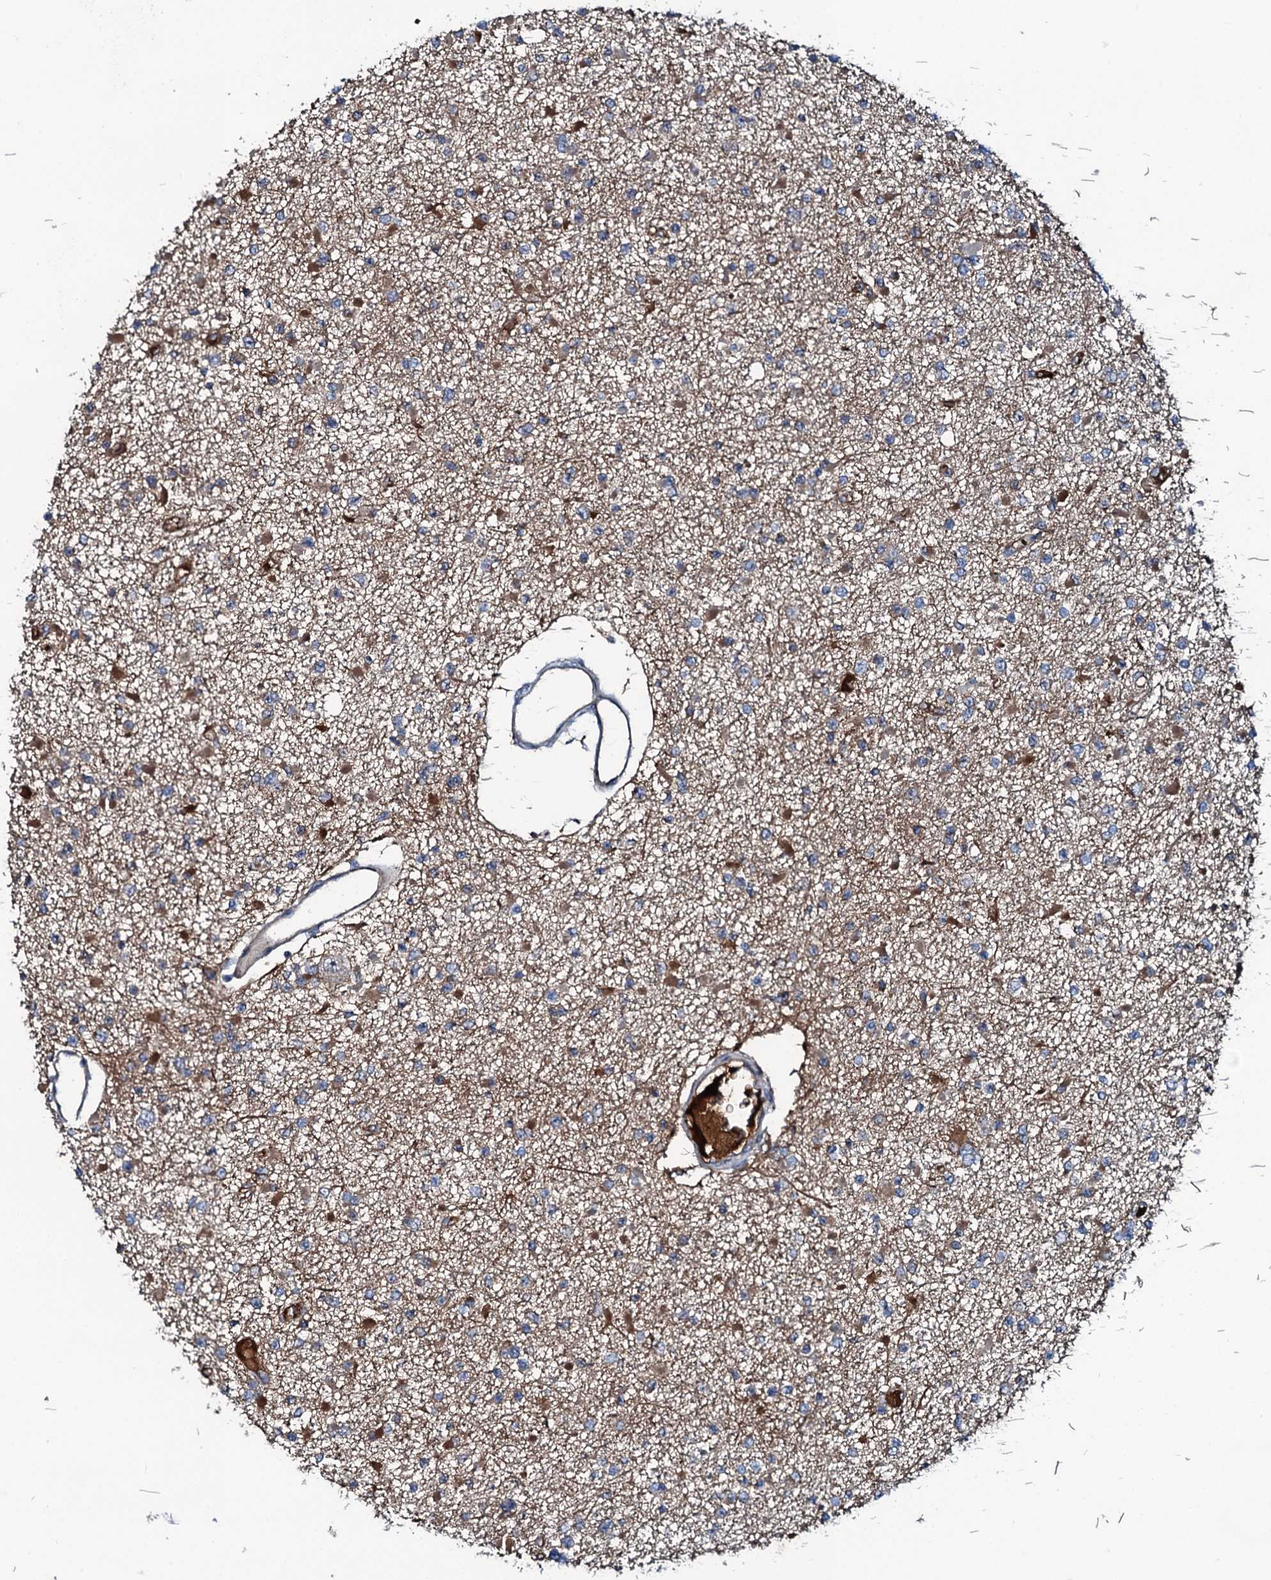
{"staining": {"intensity": "moderate", "quantity": "<25%", "location": "cytoplasmic/membranous"}, "tissue": "glioma", "cell_type": "Tumor cells", "image_type": "cancer", "snomed": [{"axis": "morphology", "description": "Glioma, malignant, Low grade"}, {"axis": "topography", "description": "Brain"}], "caption": "Human glioma stained with a brown dye displays moderate cytoplasmic/membranous positive staining in approximately <25% of tumor cells.", "gene": "TRIM7", "patient": {"sex": "female", "age": 22}}